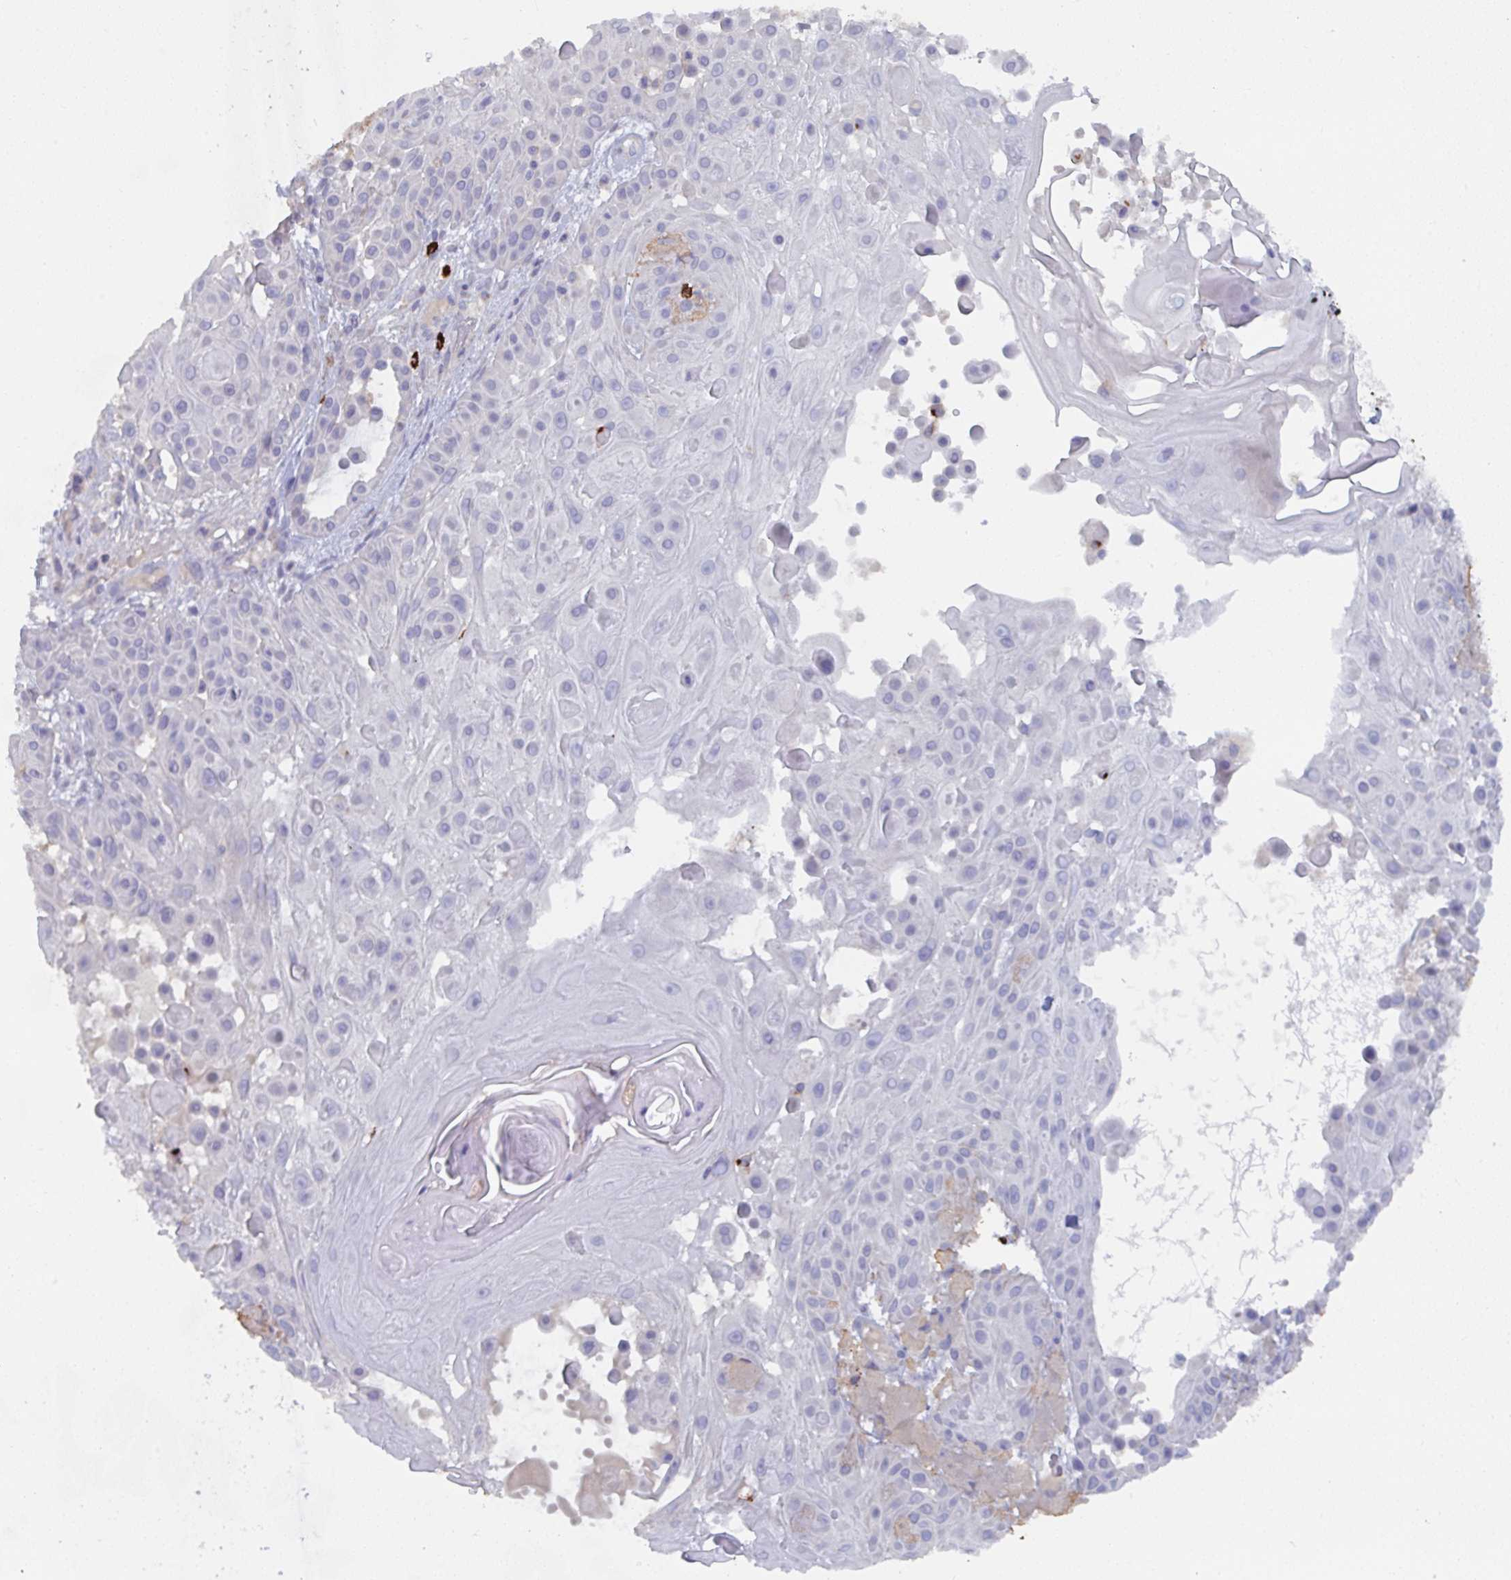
{"staining": {"intensity": "negative", "quantity": "none", "location": "none"}, "tissue": "skin cancer", "cell_type": "Tumor cells", "image_type": "cancer", "snomed": [{"axis": "morphology", "description": "Squamous cell carcinoma, NOS"}, {"axis": "topography", "description": "Skin"}], "caption": "Tumor cells are negative for brown protein staining in skin cancer (squamous cell carcinoma). Nuclei are stained in blue.", "gene": "KCNK5", "patient": {"sex": "male", "age": 91}}